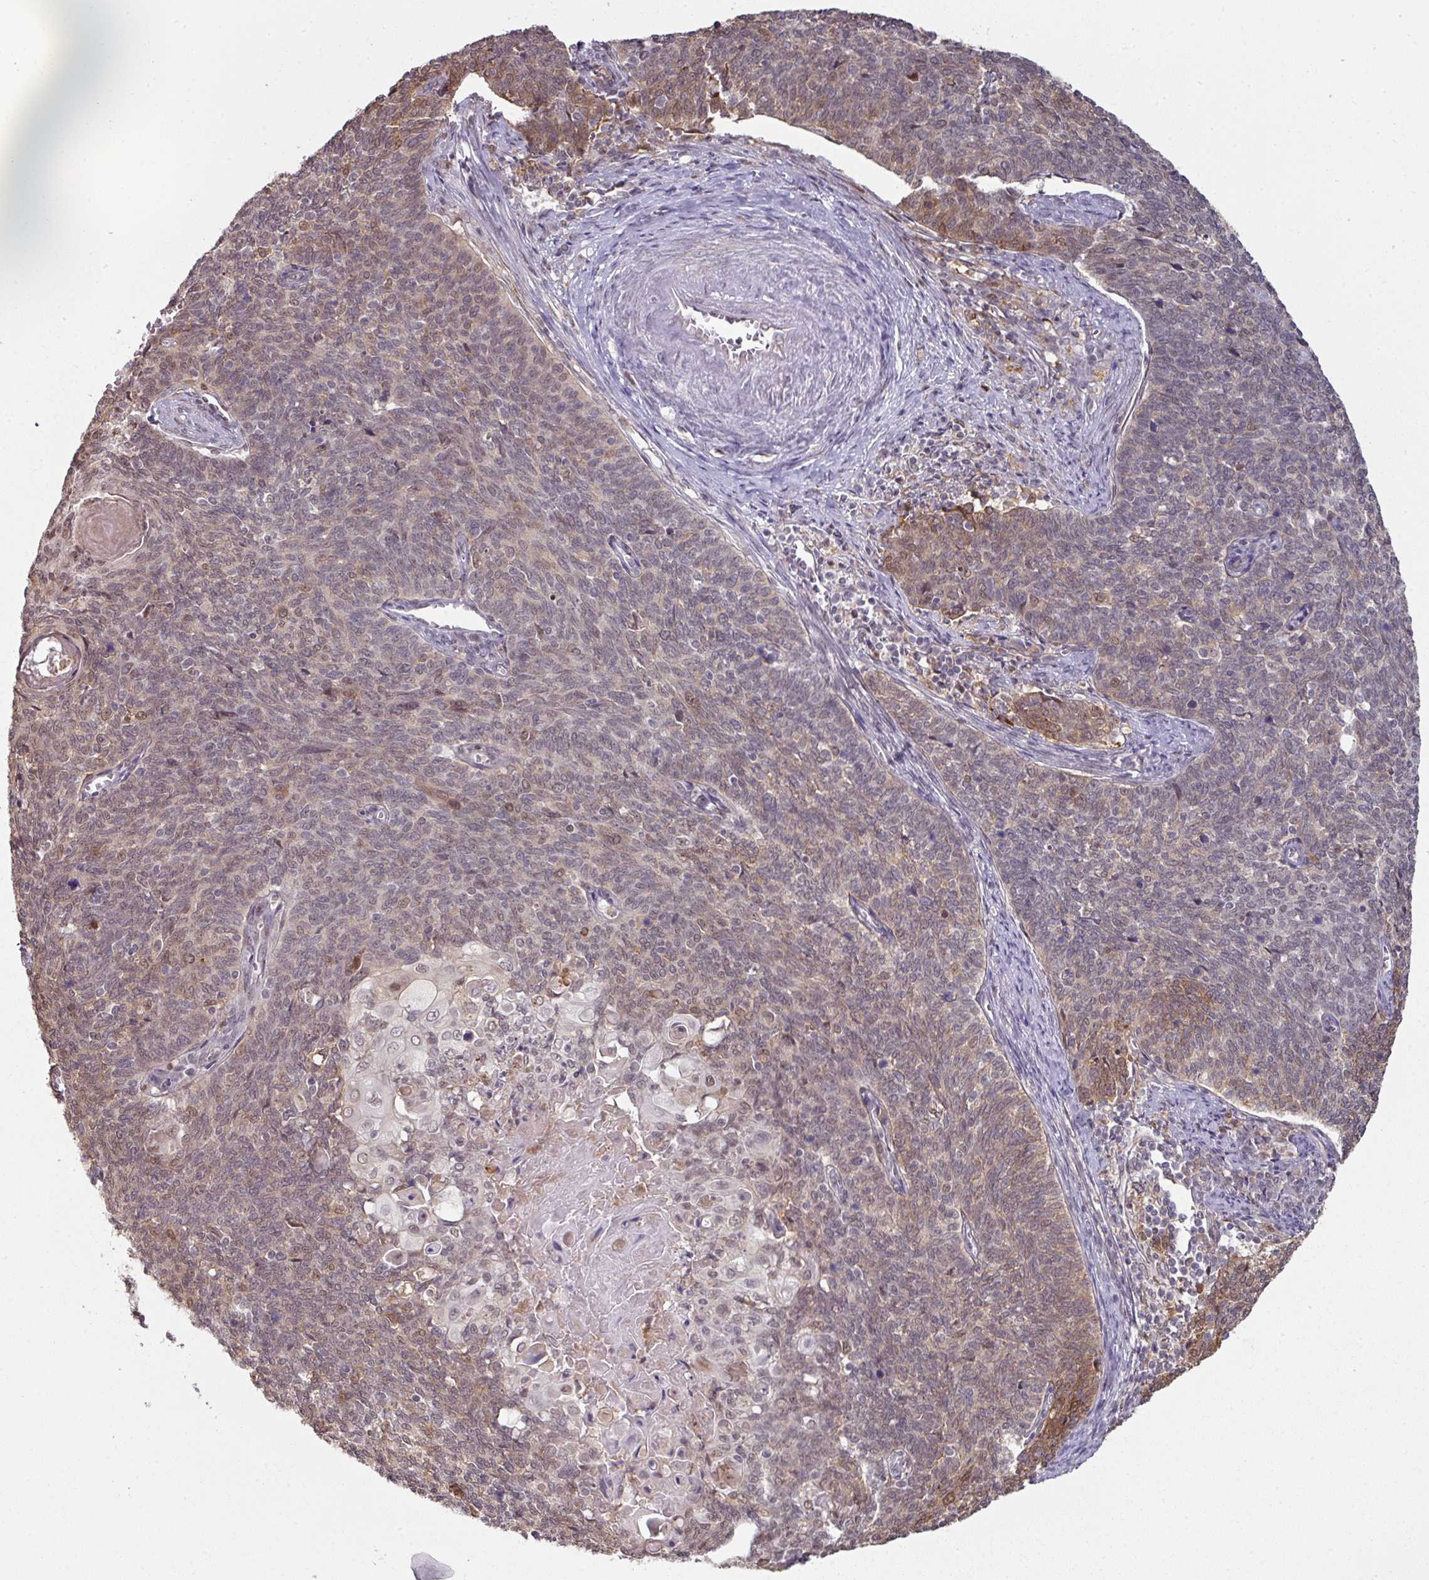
{"staining": {"intensity": "moderate", "quantity": "<25%", "location": "cytoplasmic/membranous"}, "tissue": "cervical cancer", "cell_type": "Tumor cells", "image_type": "cancer", "snomed": [{"axis": "morphology", "description": "Squamous cell carcinoma, NOS"}, {"axis": "topography", "description": "Cervix"}], "caption": "An IHC photomicrograph of neoplastic tissue is shown. Protein staining in brown highlights moderate cytoplasmic/membranous positivity in cervical squamous cell carcinoma within tumor cells.", "gene": "GTF2H3", "patient": {"sex": "female", "age": 39}}